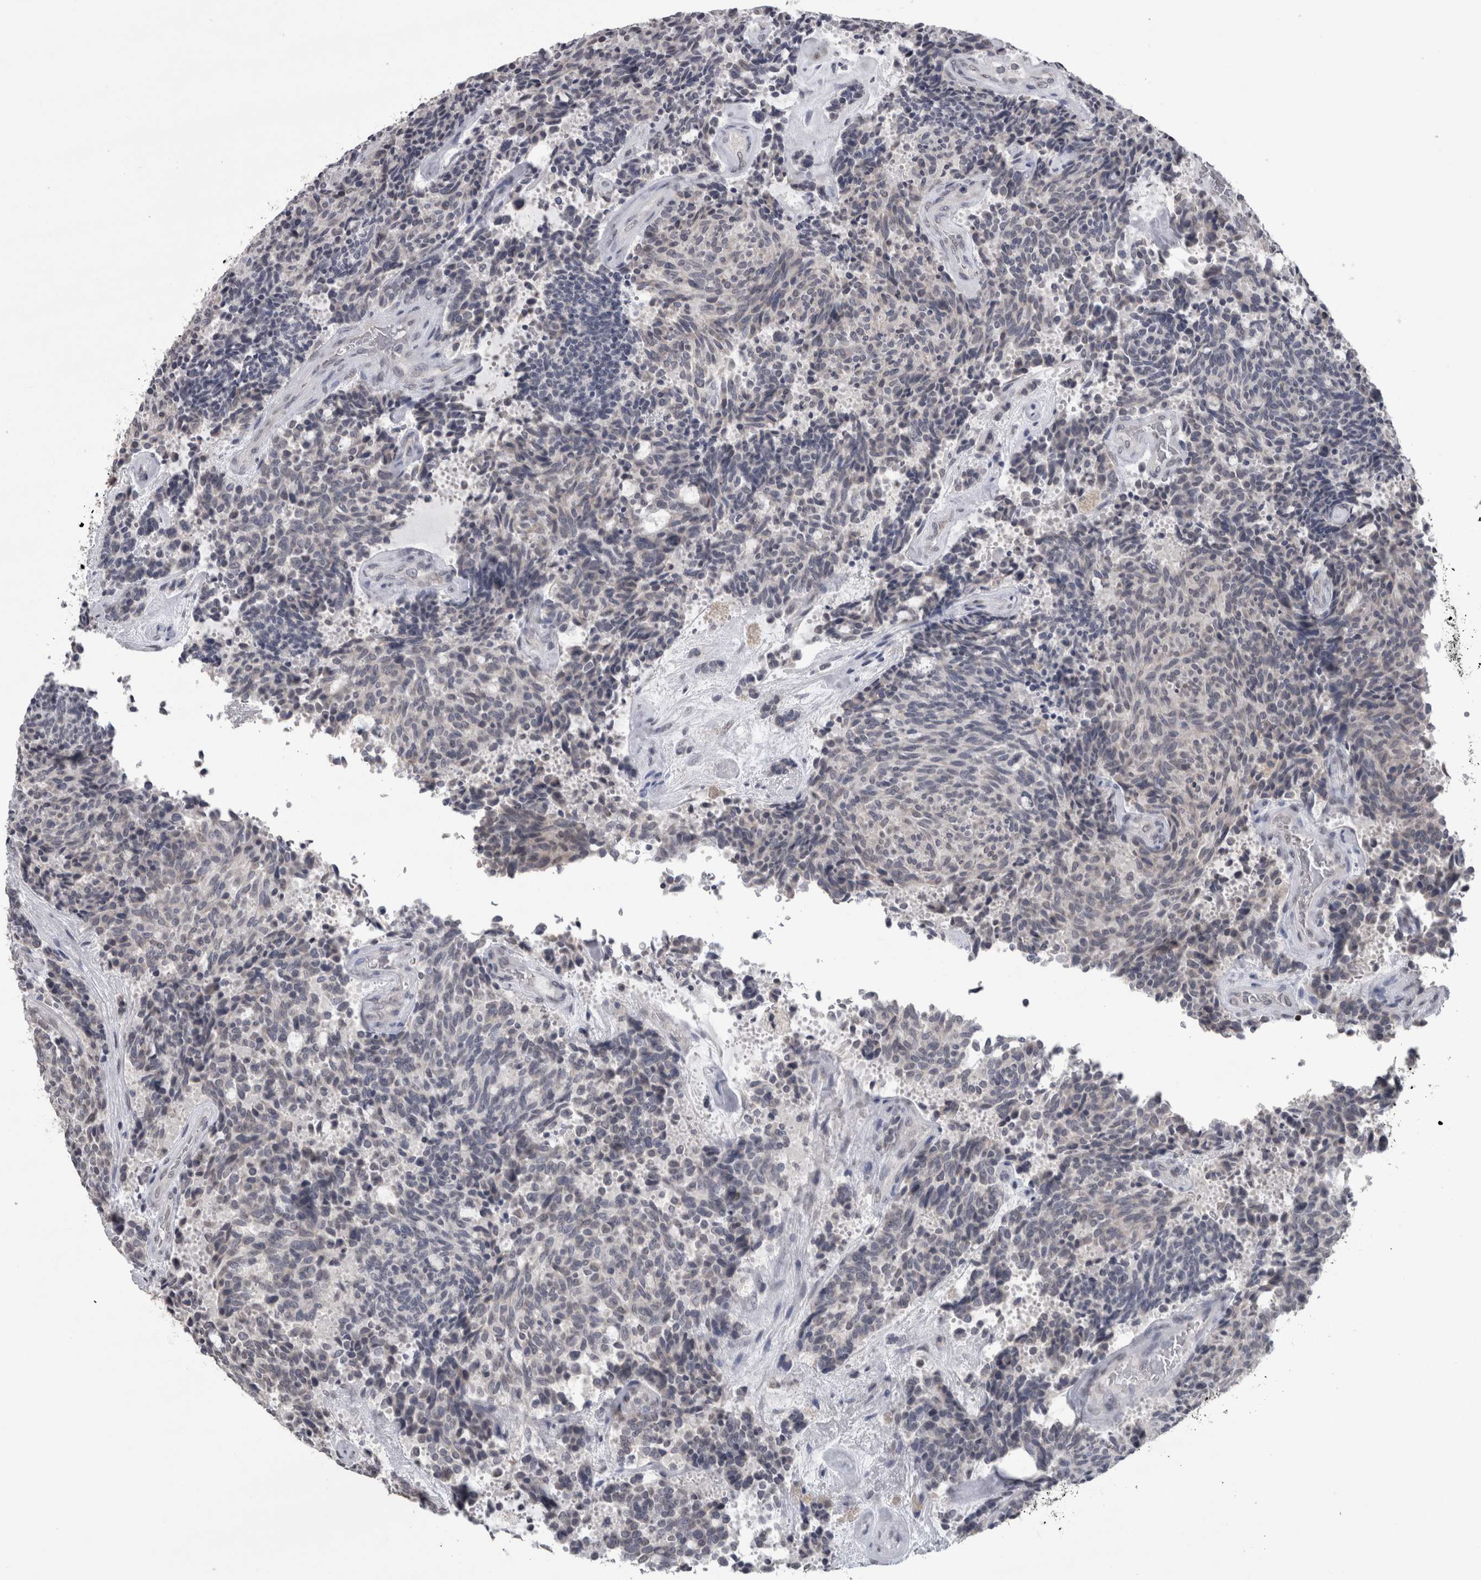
{"staining": {"intensity": "negative", "quantity": "none", "location": "none"}, "tissue": "carcinoid", "cell_type": "Tumor cells", "image_type": "cancer", "snomed": [{"axis": "morphology", "description": "Carcinoid, malignant, NOS"}, {"axis": "topography", "description": "Pancreas"}], "caption": "Tumor cells are negative for protein expression in human carcinoid.", "gene": "PAX5", "patient": {"sex": "female", "age": 54}}